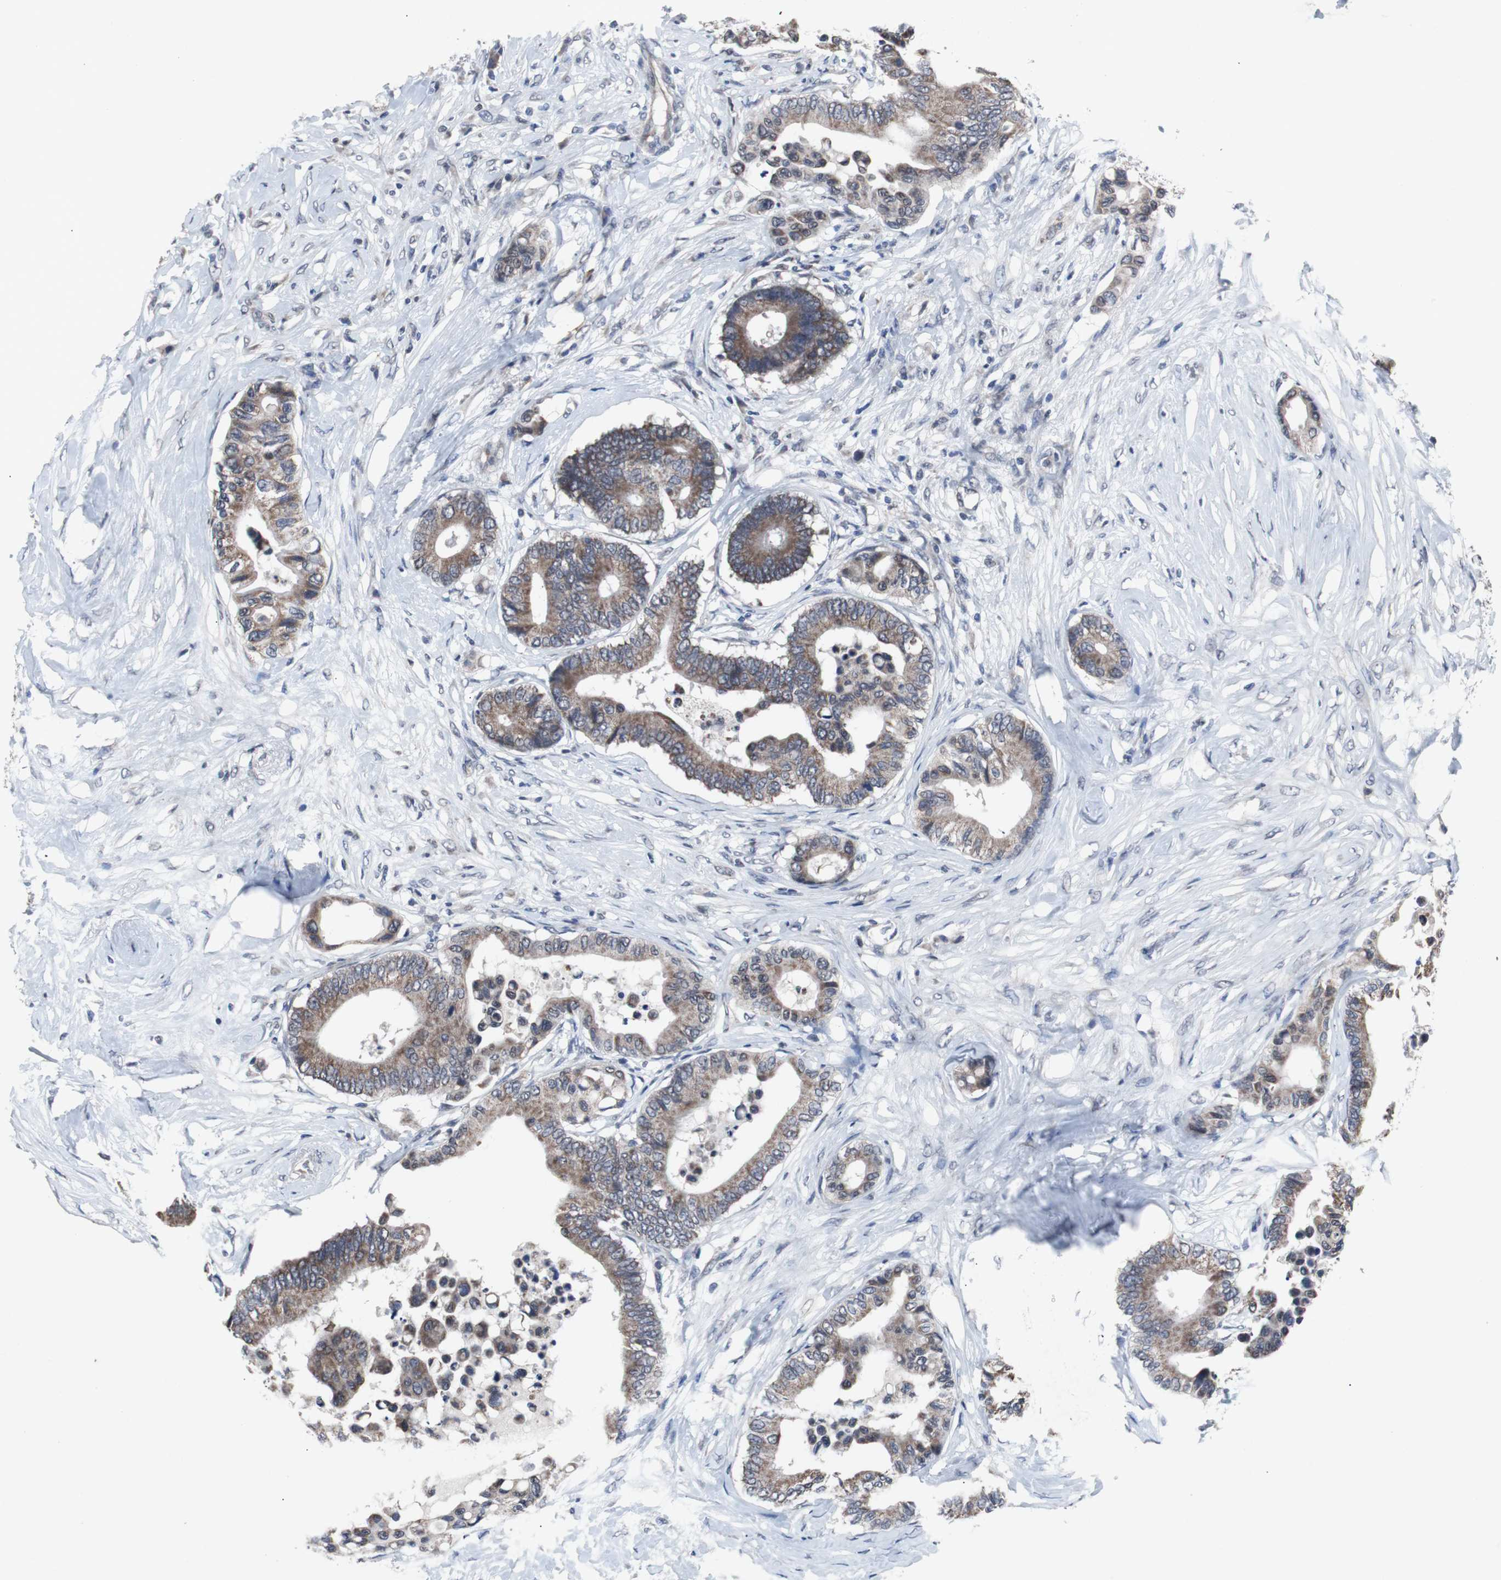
{"staining": {"intensity": "moderate", "quantity": ">75%", "location": "cytoplasmic/membranous"}, "tissue": "colorectal cancer", "cell_type": "Tumor cells", "image_type": "cancer", "snomed": [{"axis": "morphology", "description": "Normal tissue, NOS"}, {"axis": "morphology", "description": "Adenocarcinoma, NOS"}, {"axis": "topography", "description": "Colon"}], "caption": "A photomicrograph showing moderate cytoplasmic/membranous expression in about >75% of tumor cells in colorectal cancer (adenocarcinoma), as visualized by brown immunohistochemical staining.", "gene": "RBM47", "patient": {"sex": "male", "age": 82}}